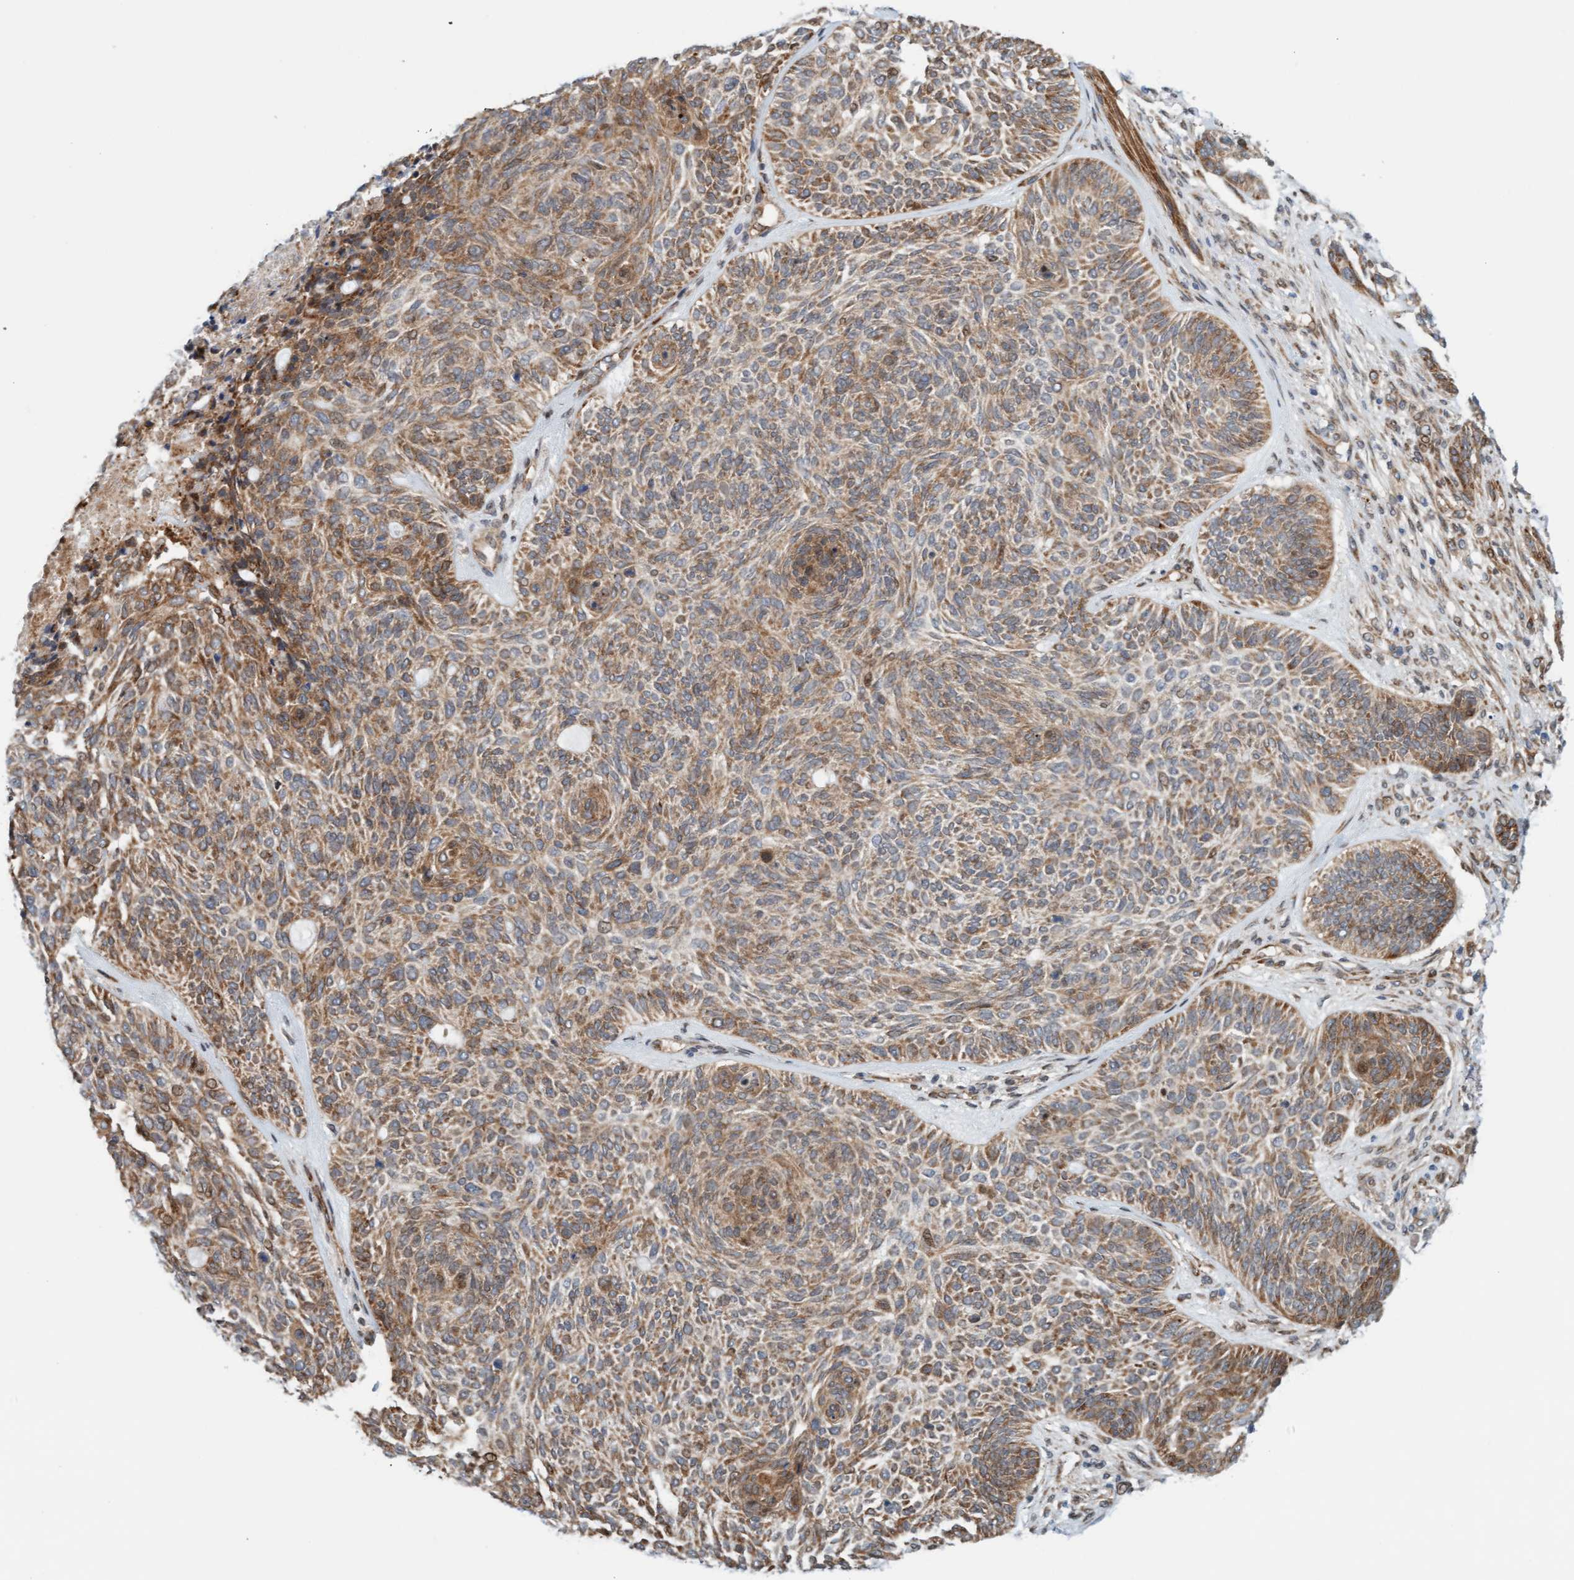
{"staining": {"intensity": "moderate", "quantity": ">75%", "location": "cytoplasmic/membranous"}, "tissue": "skin cancer", "cell_type": "Tumor cells", "image_type": "cancer", "snomed": [{"axis": "morphology", "description": "Basal cell carcinoma"}, {"axis": "topography", "description": "Skin"}], "caption": "Skin cancer stained for a protein displays moderate cytoplasmic/membranous positivity in tumor cells.", "gene": "EIF4EBP1", "patient": {"sex": "male", "age": 55}}